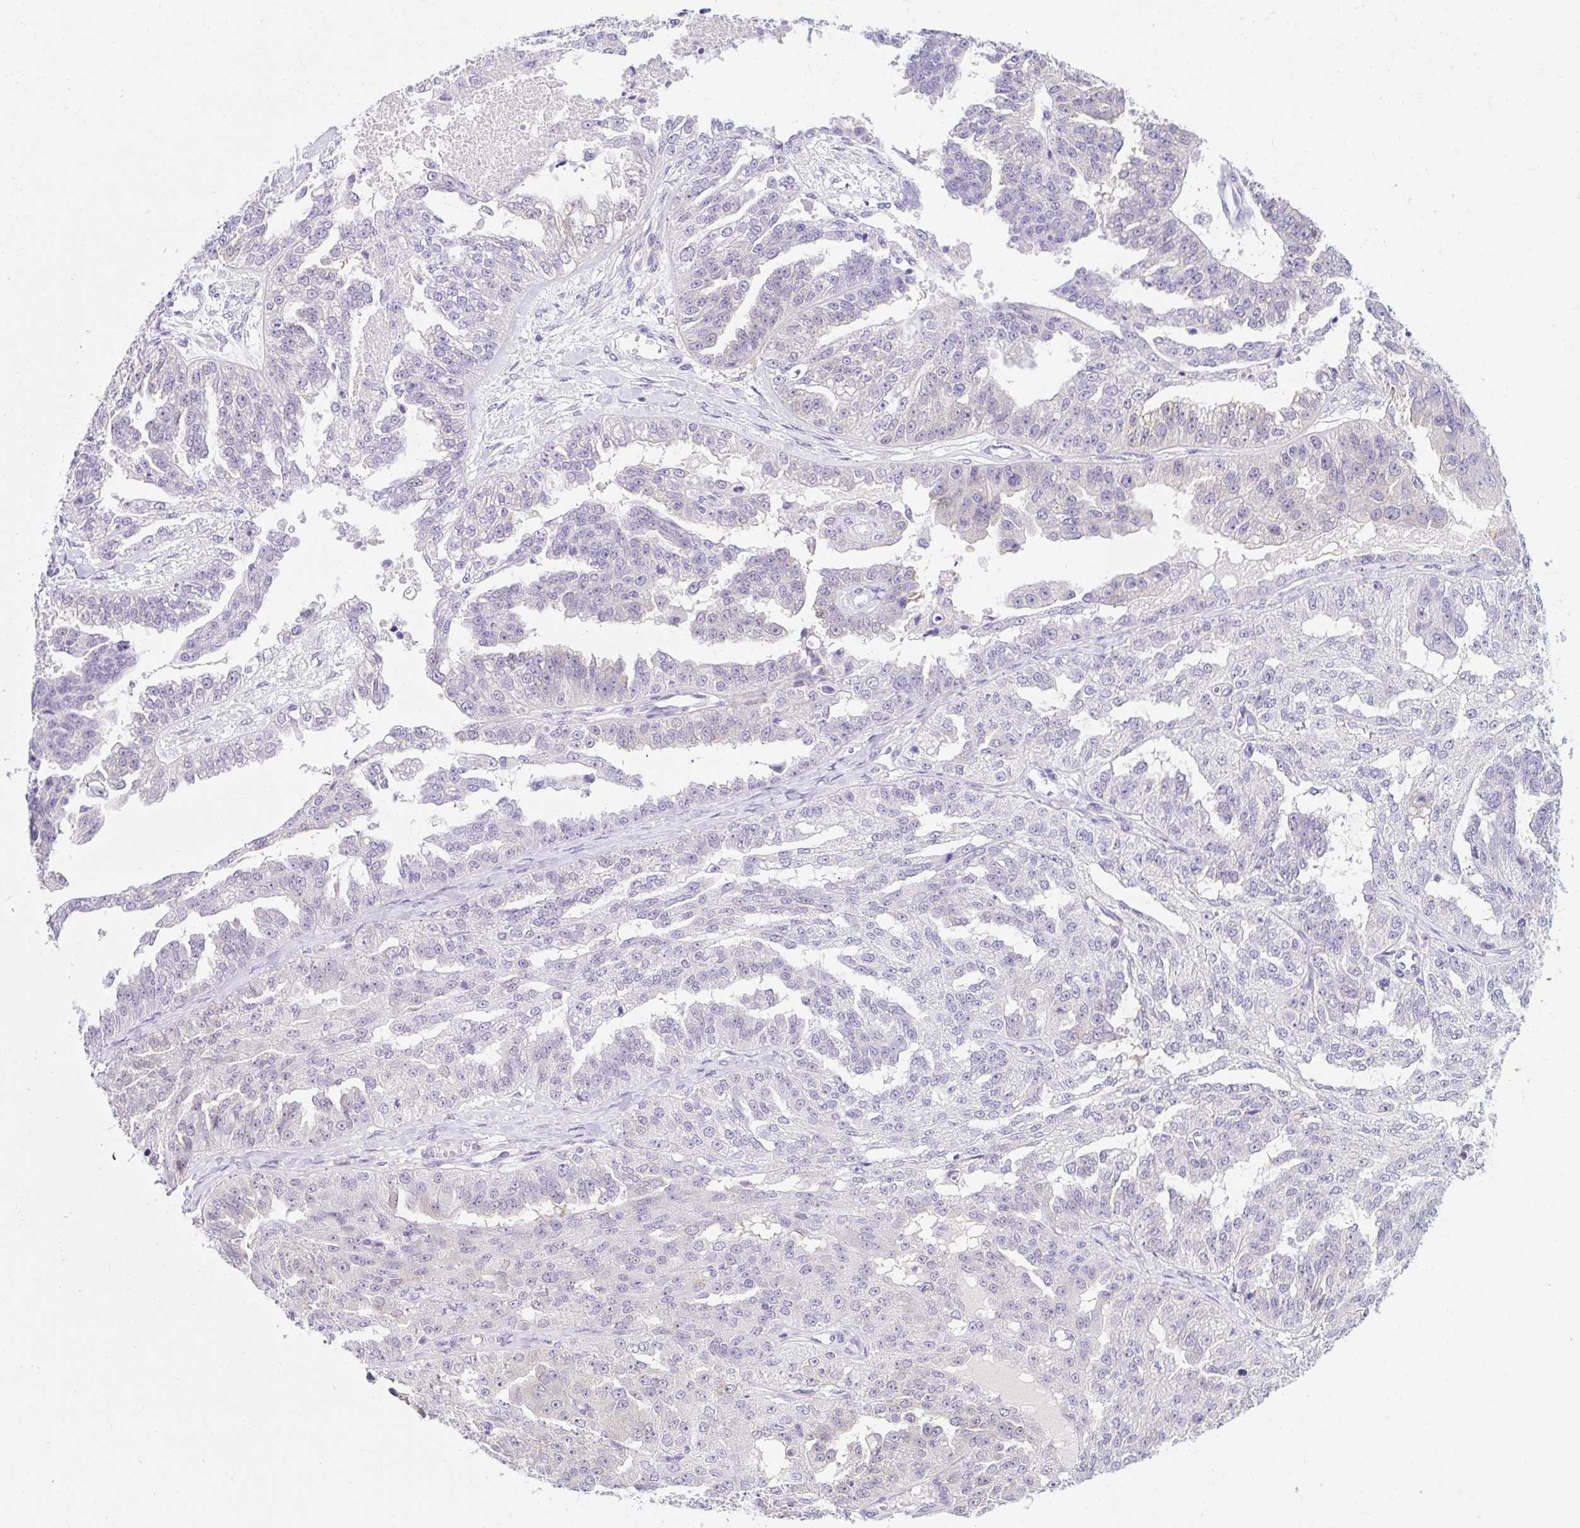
{"staining": {"intensity": "negative", "quantity": "none", "location": "none"}, "tissue": "ovarian cancer", "cell_type": "Tumor cells", "image_type": "cancer", "snomed": [{"axis": "morphology", "description": "Cystadenocarcinoma, serous, NOS"}, {"axis": "topography", "description": "Ovary"}], "caption": "Human serous cystadenocarcinoma (ovarian) stained for a protein using immunohistochemistry (IHC) displays no positivity in tumor cells.", "gene": "GOLGA8A", "patient": {"sex": "female", "age": 58}}